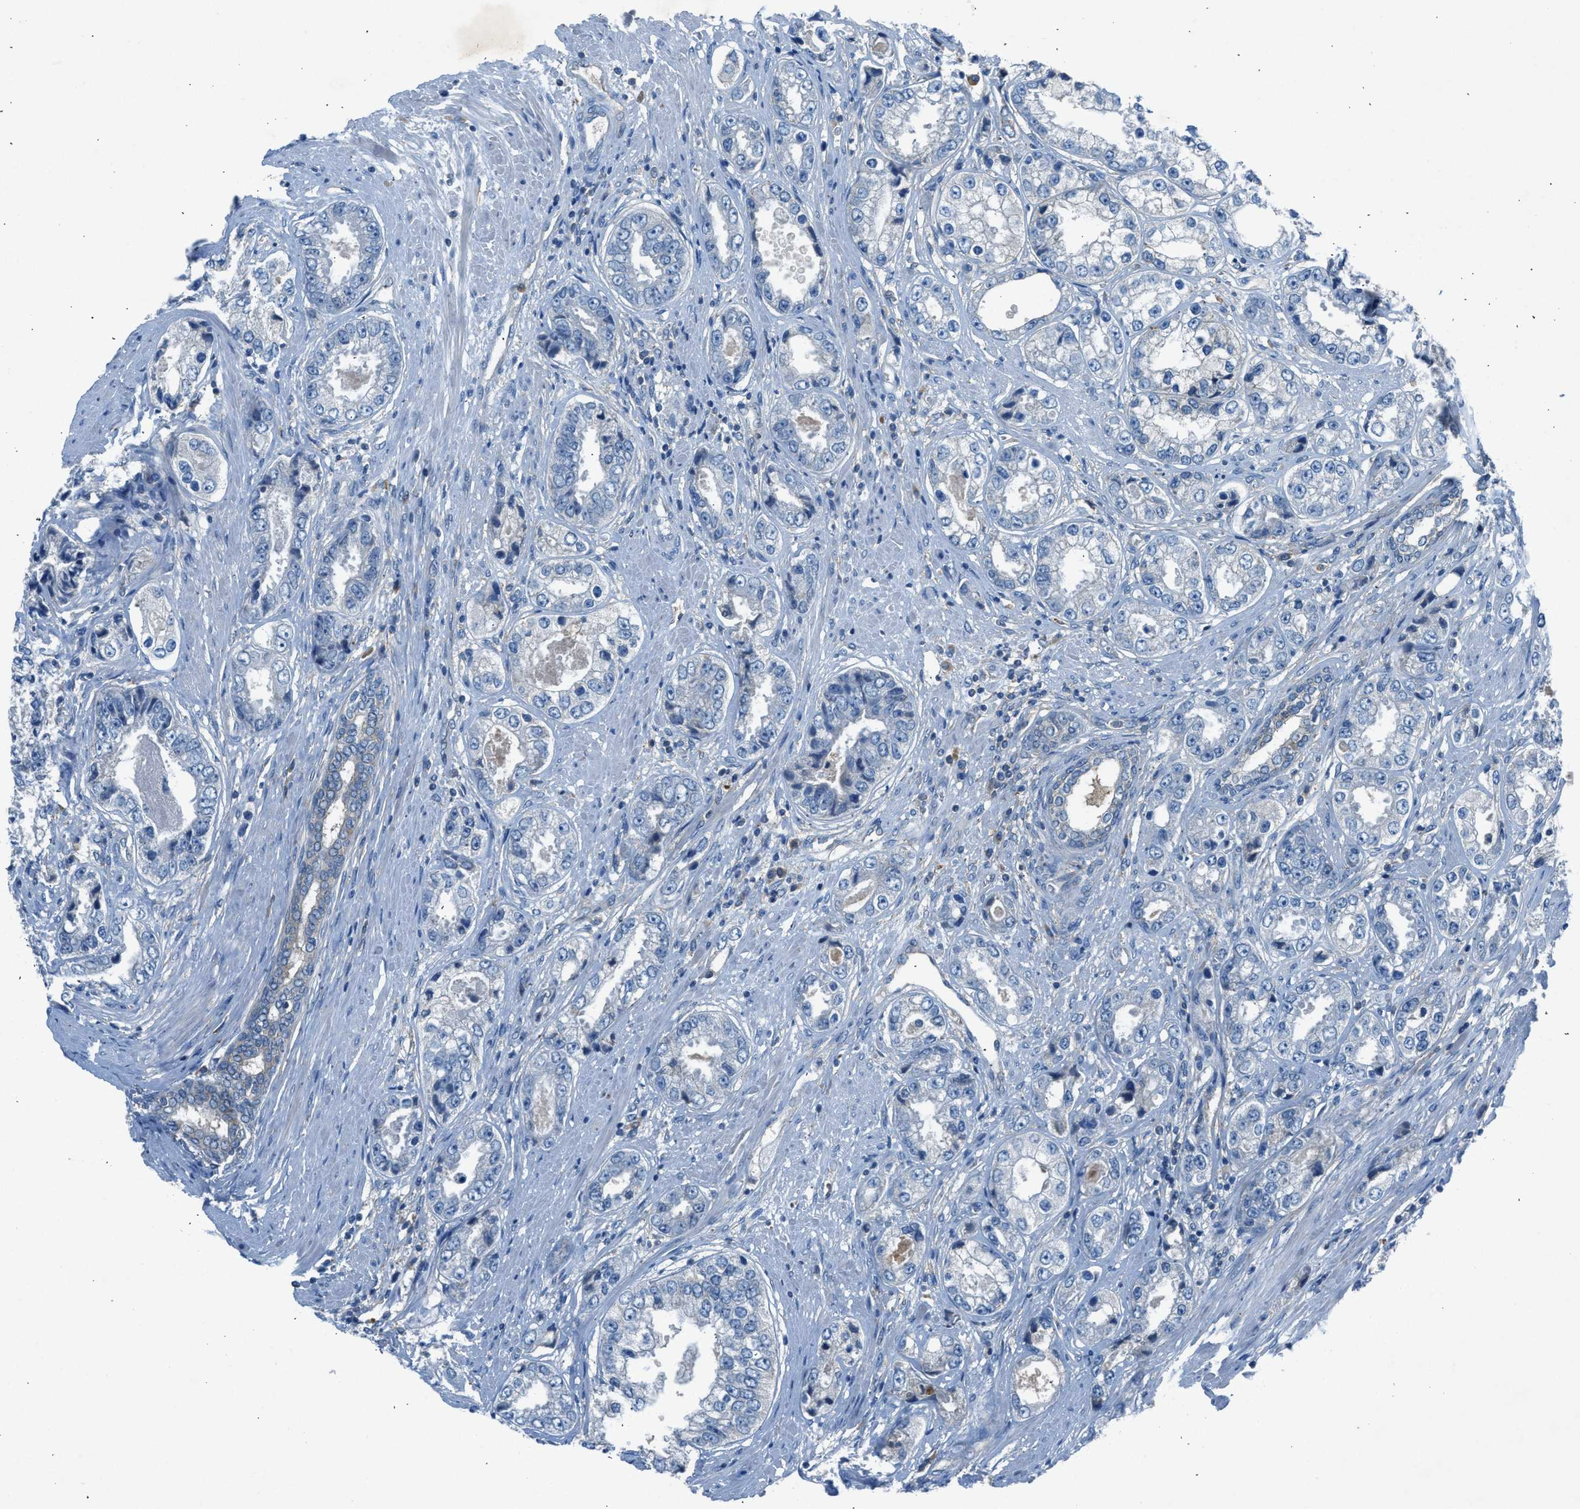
{"staining": {"intensity": "negative", "quantity": "none", "location": "none"}, "tissue": "prostate cancer", "cell_type": "Tumor cells", "image_type": "cancer", "snomed": [{"axis": "morphology", "description": "Adenocarcinoma, High grade"}, {"axis": "topography", "description": "Prostate"}], "caption": "Tumor cells show no significant protein expression in high-grade adenocarcinoma (prostate).", "gene": "BMP1", "patient": {"sex": "male", "age": 61}}